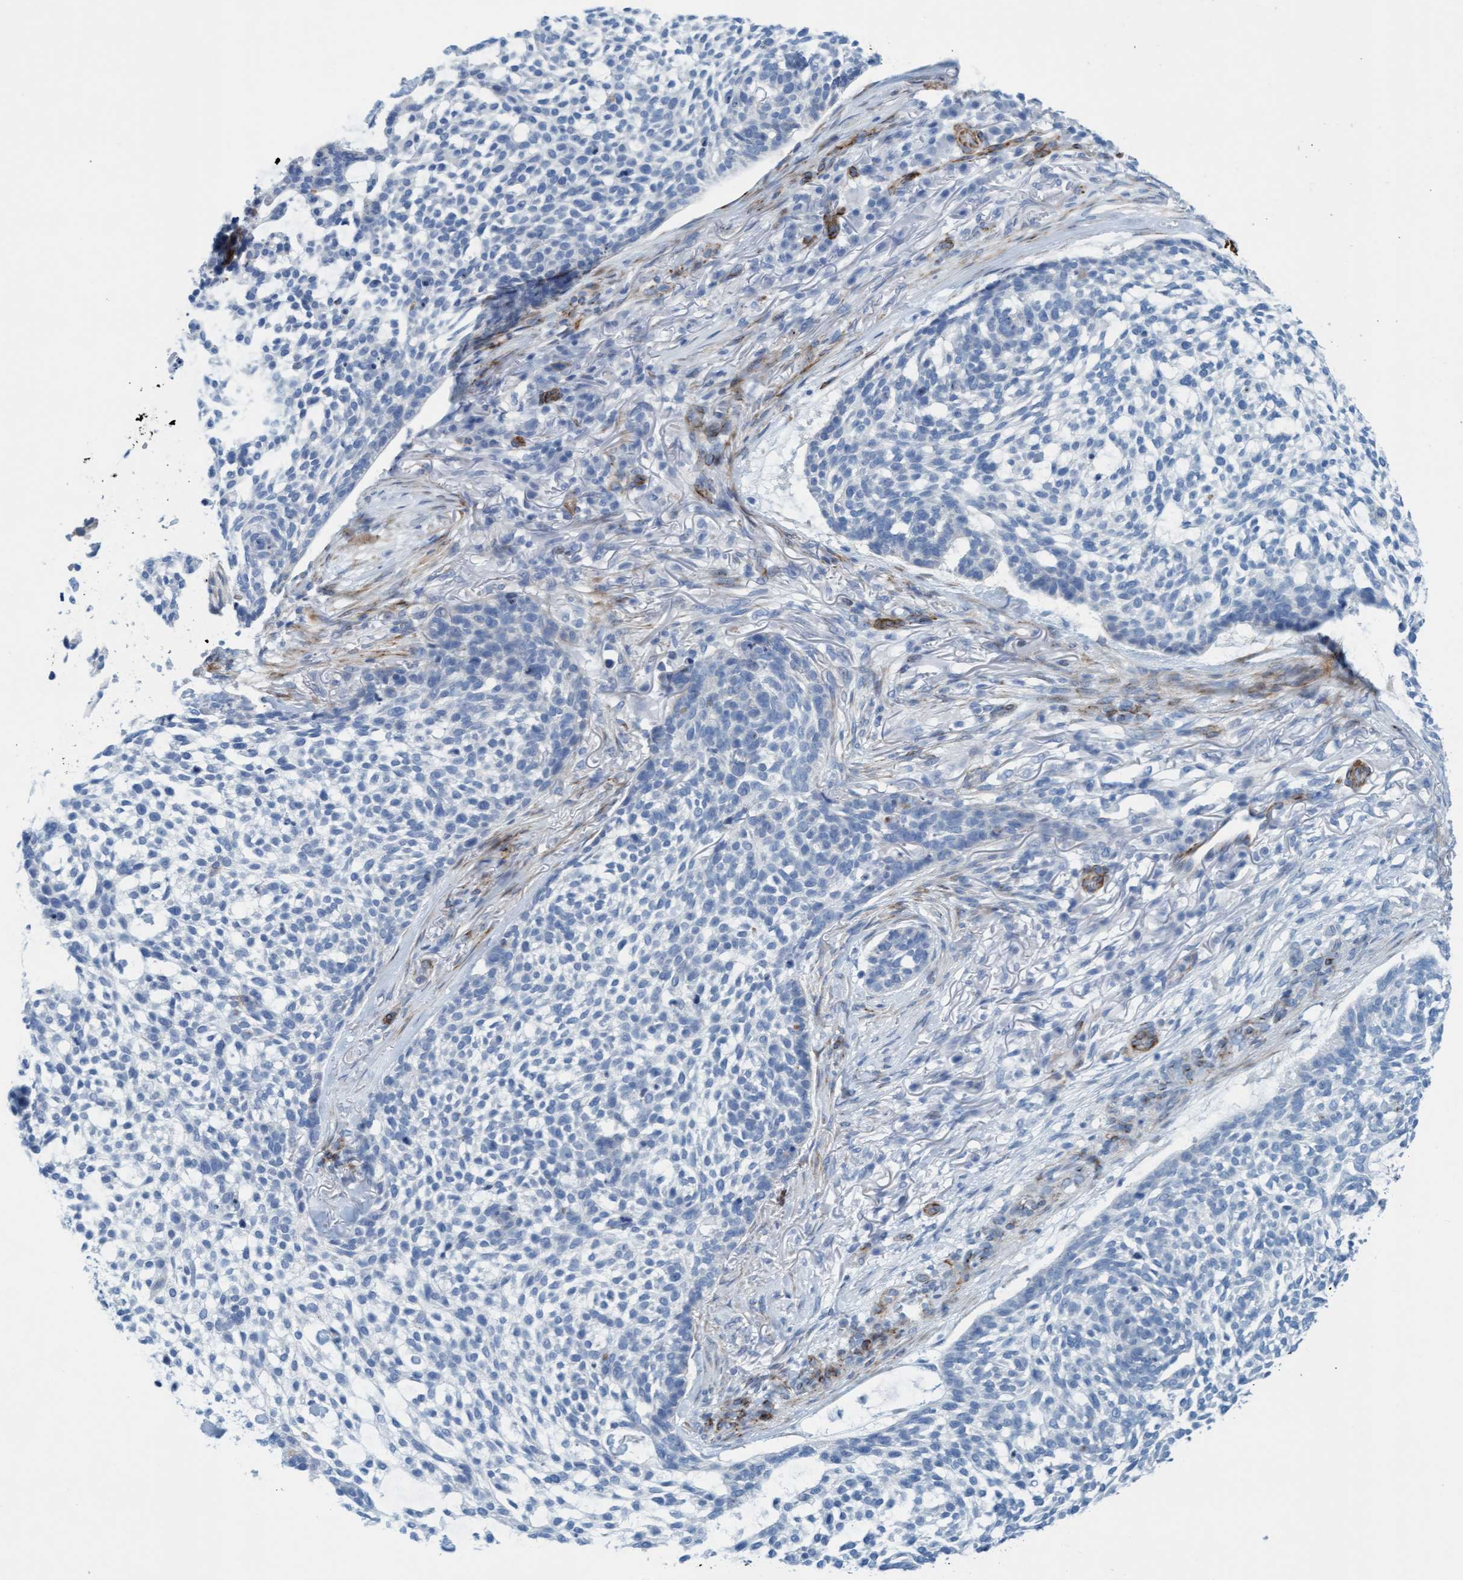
{"staining": {"intensity": "negative", "quantity": "none", "location": "none"}, "tissue": "skin cancer", "cell_type": "Tumor cells", "image_type": "cancer", "snomed": [{"axis": "morphology", "description": "Basal cell carcinoma"}, {"axis": "topography", "description": "Skin"}], "caption": "Immunohistochemical staining of human skin basal cell carcinoma displays no significant staining in tumor cells.", "gene": "MTFR1", "patient": {"sex": "female", "age": 64}}